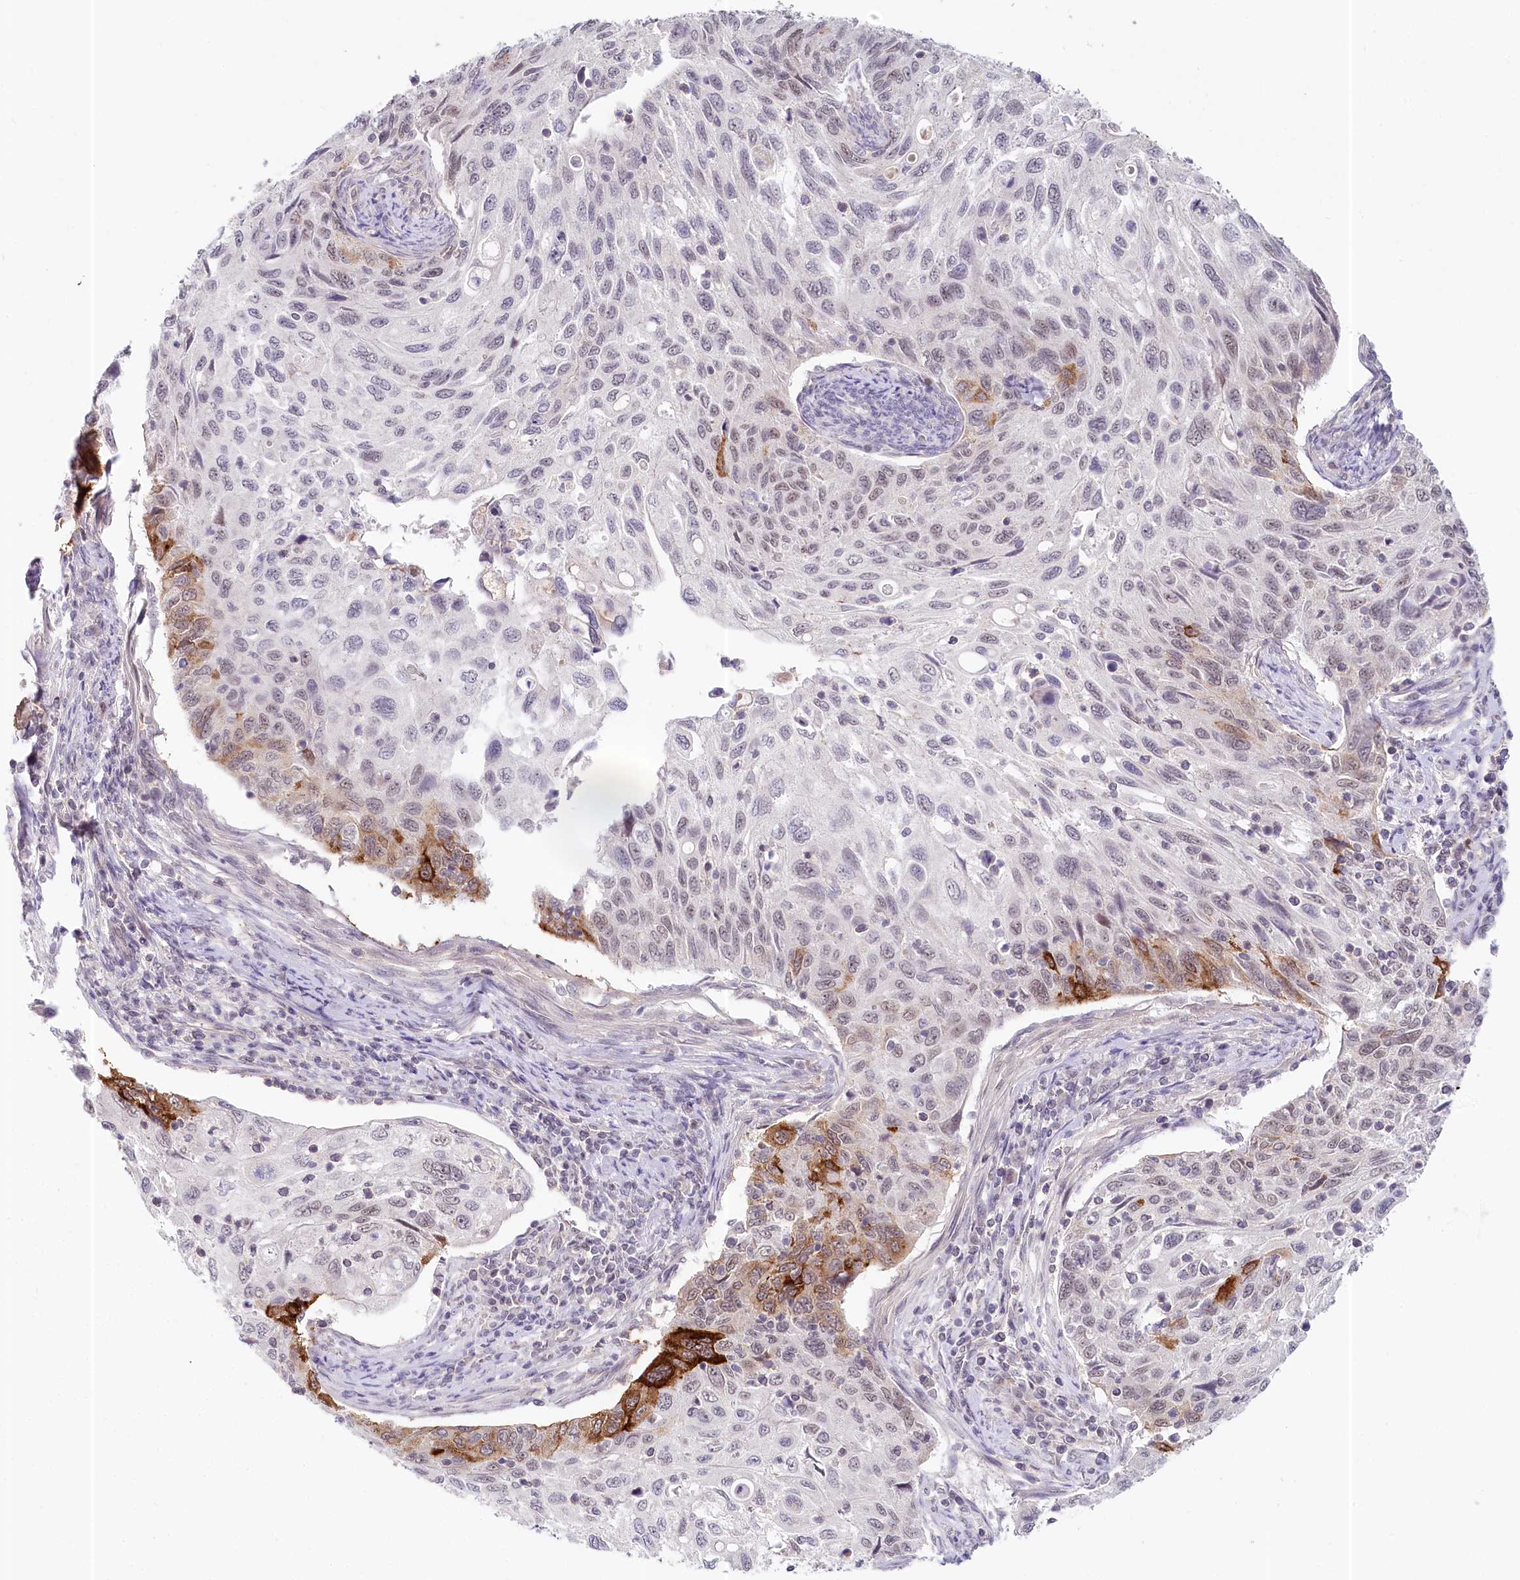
{"staining": {"intensity": "strong", "quantity": "<25%", "location": "cytoplasmic/membranous"}, "tissue": "cervical cancer", "cell_type": "Tumor cells", "image_type": "cancer", "snomed": [{"axis": "morphology", "description": "Squamous cell carcinoma, NOS"}, {"axis": "topography", "description": "Cervix"}], "caption": "IHC of human cervical cancer (squamous cell carcinoma) demonstrates medium levels of strong cytoplasmic/membranous staining in approximately <25% of tumor cells. Nuclei are stained in blue.", "gene": "AMTN", "patient": {"sex": "female", "age": 70}}